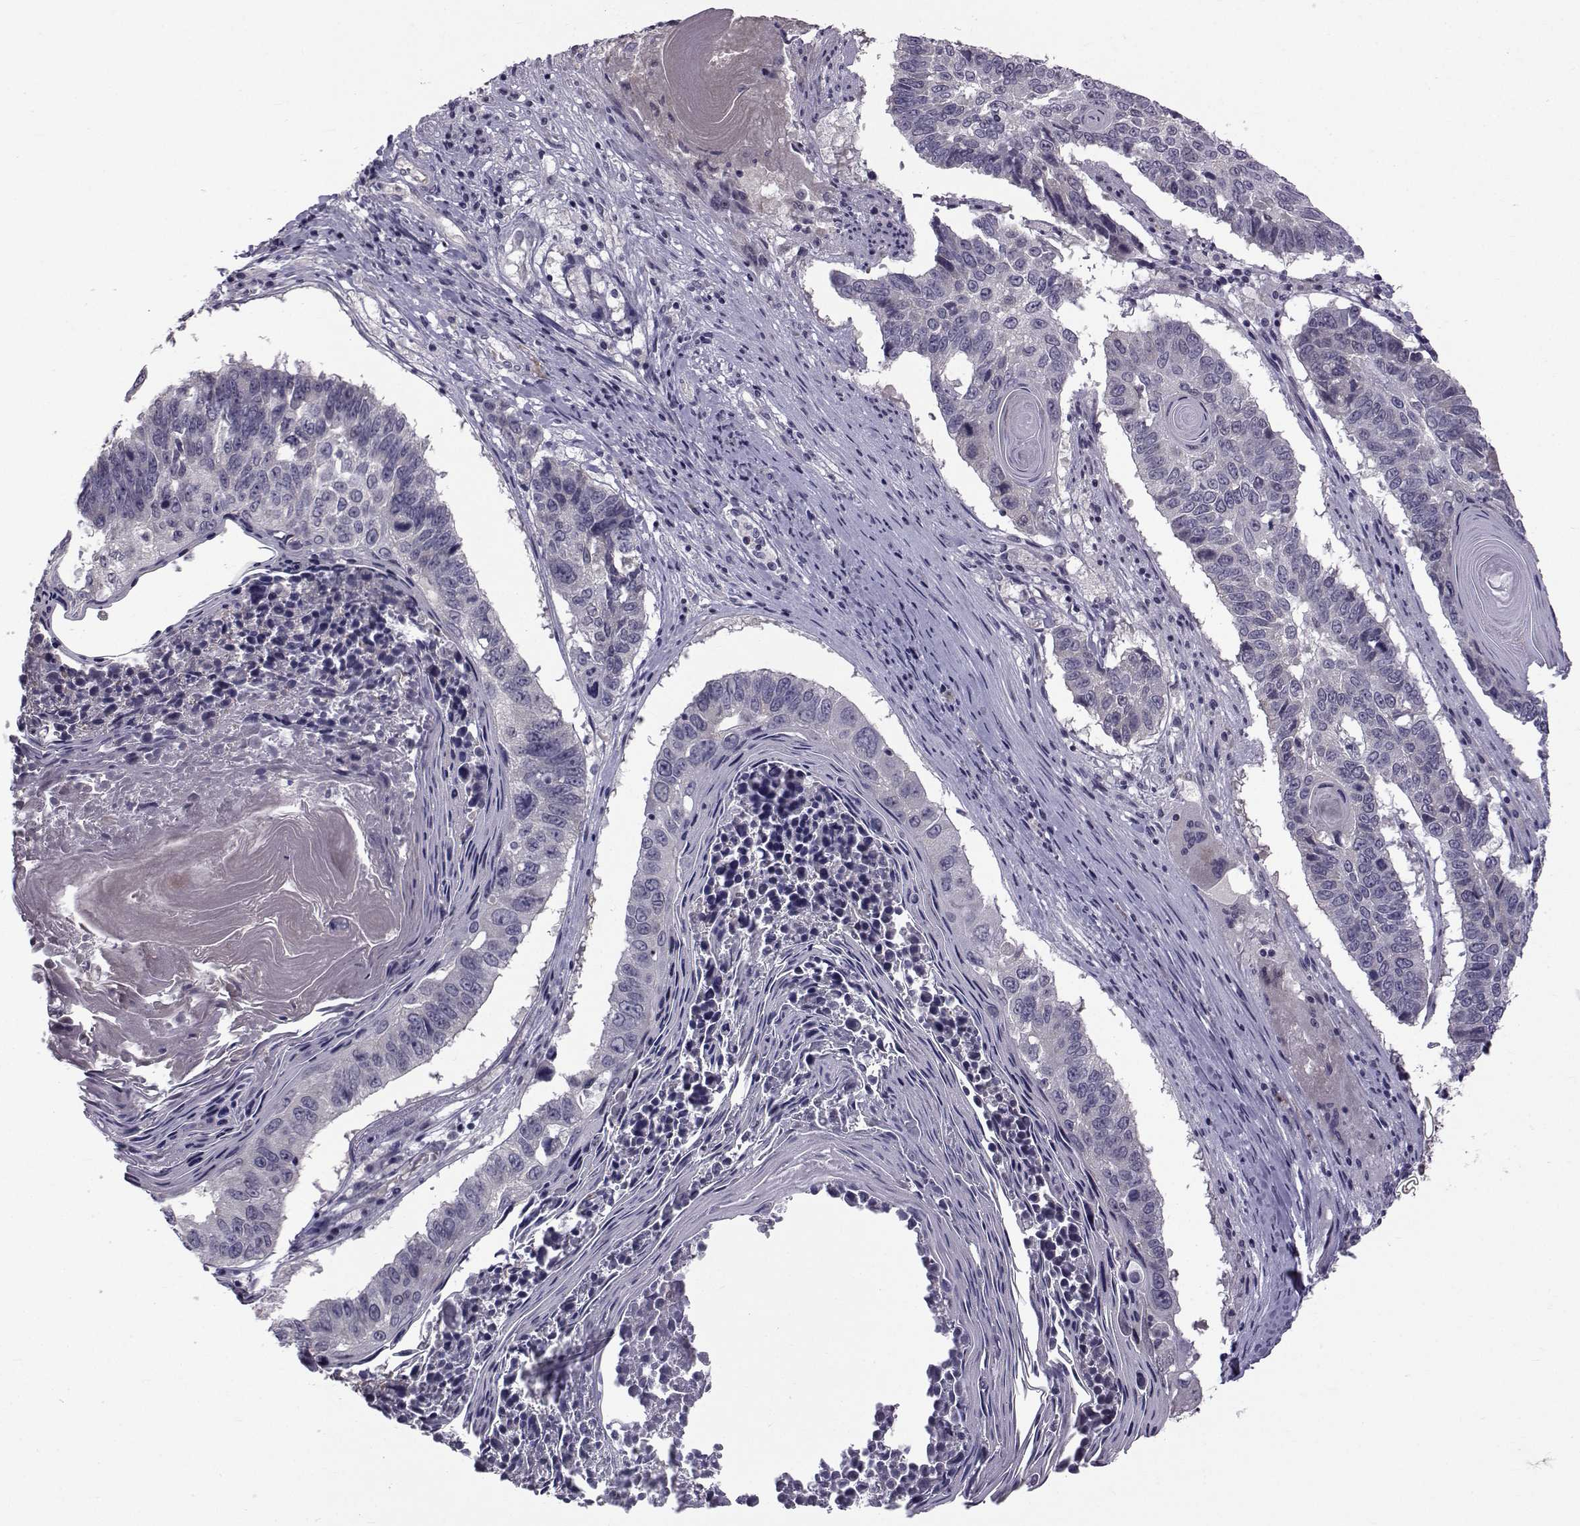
{"staining": {"intensity": "negative", "quantity": "none", "location": "none"}, "tissue": "lung cancer", "cell_type": "Tumor cells", "image_type": "cancer", "snomed": [{"axis": "morphology", "description": "Squamous cell carcinoma, NOS"}, {"axis": "topography", "description": "Lung"}], "caption": "IHC image of neoplastic tissue: human lung squamous cell carcinoma stained with DAB exhibits no significant protein positivity in tumor cells. The staining was performed using DAB to visualize the protein expression in brown, while the nuclei were stained in blue with hematoxylin (Magnification: 20x).", "gene": "TNFRSF11B", "patient": {"sex": "male", "age": 73}}